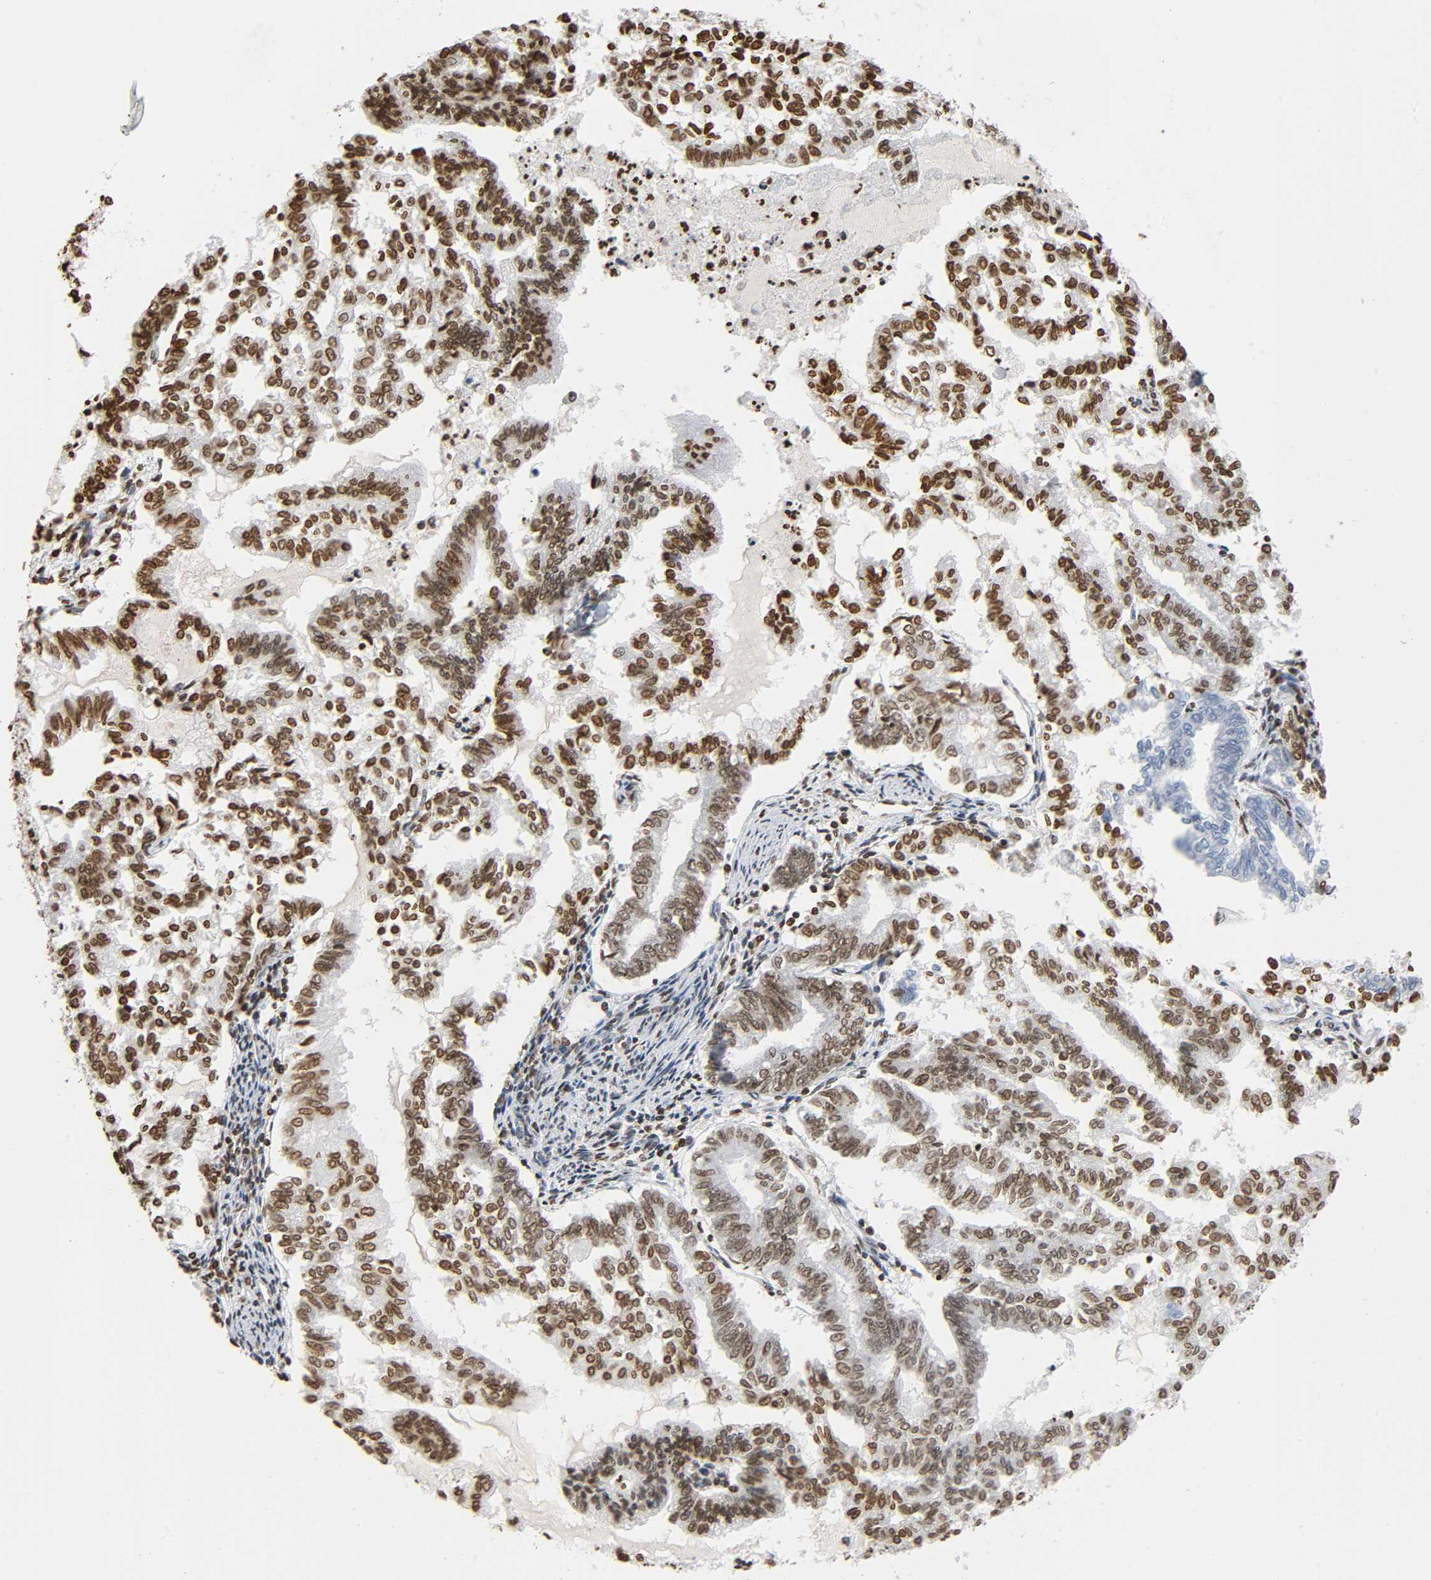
{"staining": {"intensity": "moderate", "quantity": ">75%", "location": "nuclear"}, "tissue": "endometrial cancer", "cell_type": "Tumor cells", "image_type": "cancer", "snomed": [{"axis": "morphology", "description": "Adenocarcinoma, NOS"}, {"axis": "topography", "description": "Endometrium"}], "caption": "IHC photomicrograph of human endometrial cancer (adenocarcinoma) stained for a protein (brown), which exhibits medium levels of moderate nuclear staining in about >75% of tumor cells.", "gene": "HOXA6", "patient": {"sex": "female", "age": 79}}